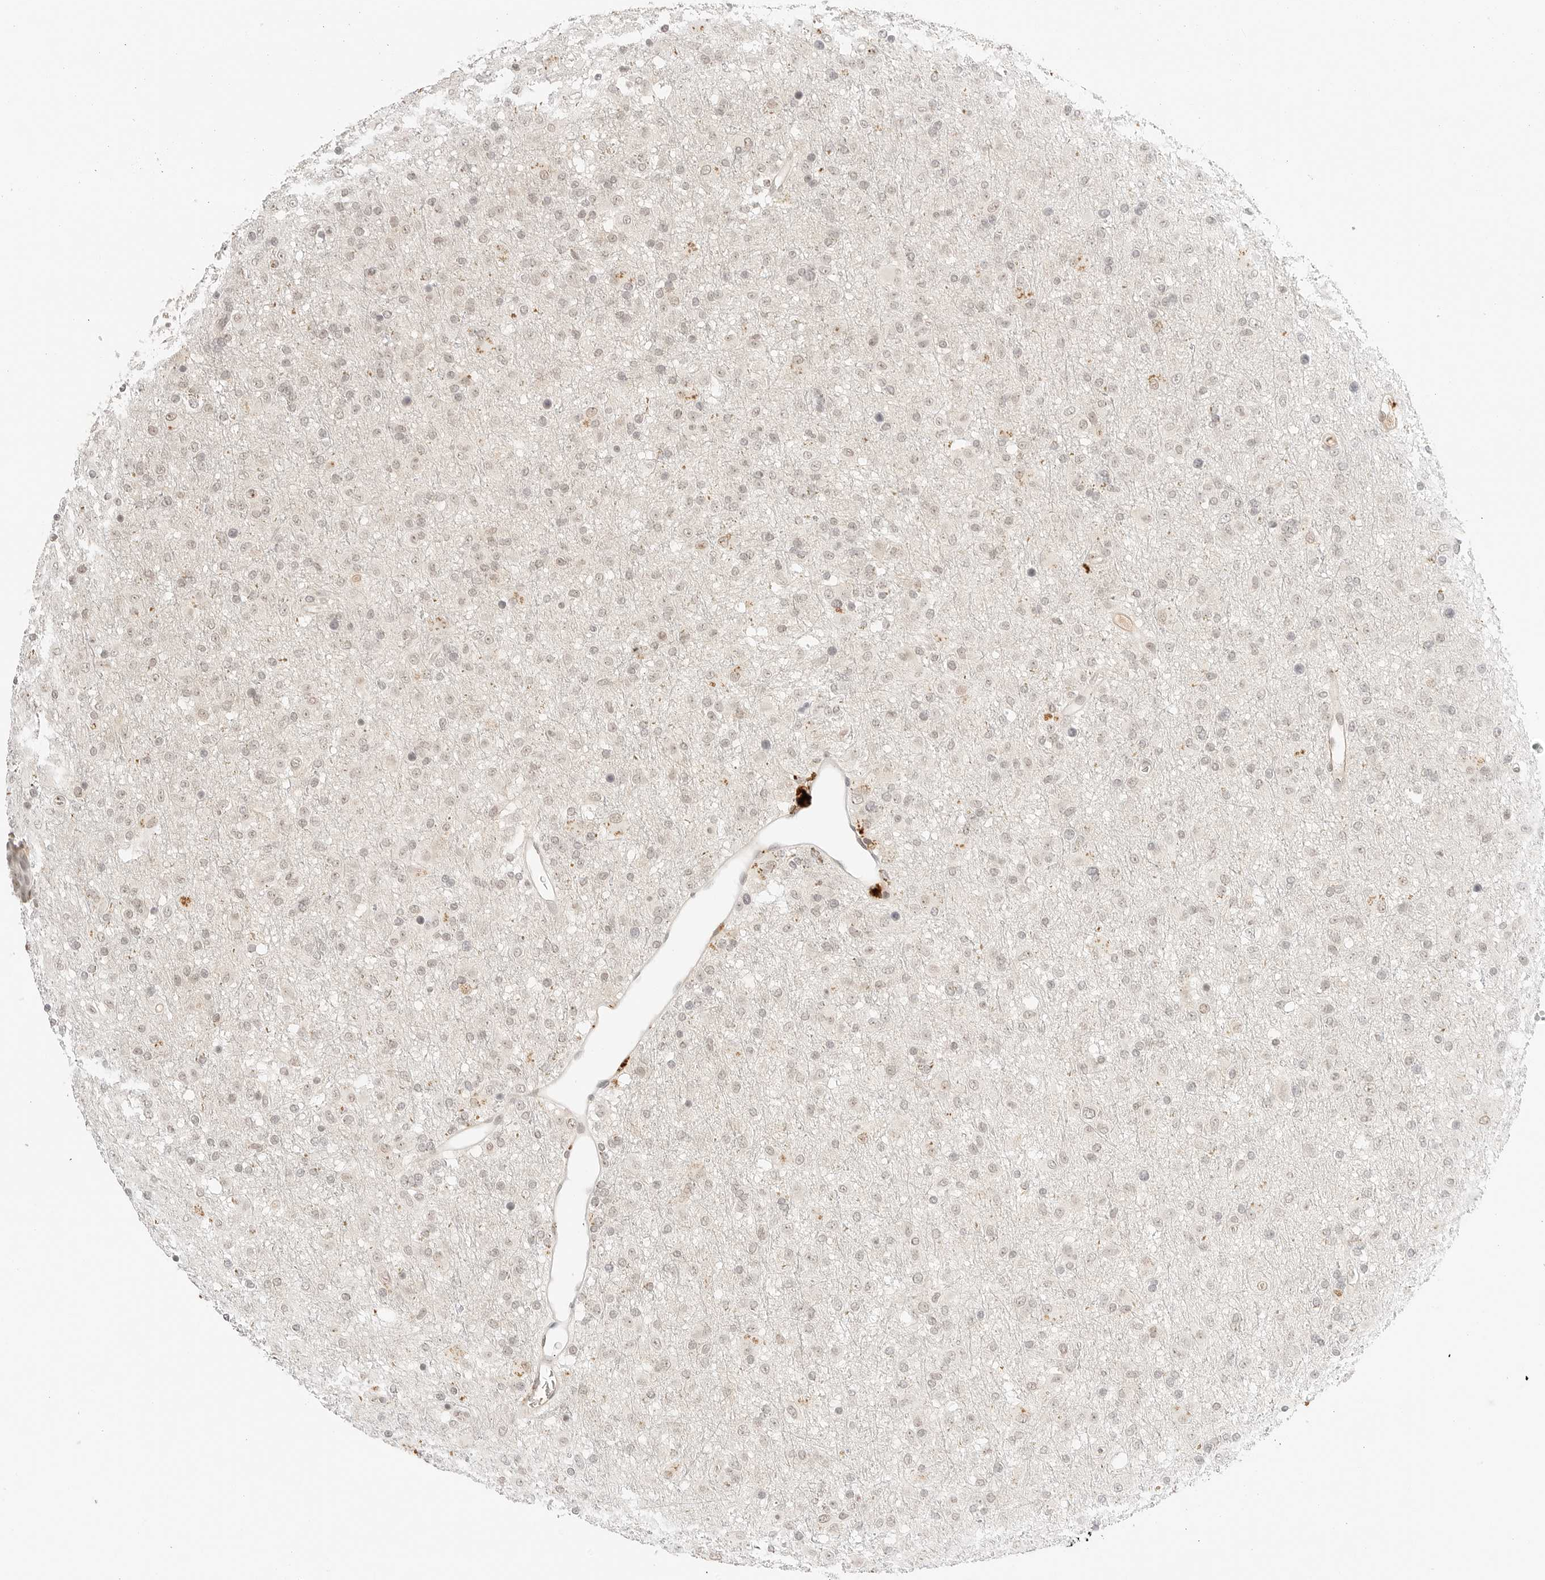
{"staining": {"intensity": "negative", "quantity": "none", "location": "none"}, "tissue": "glioma", "cell_type": "Tumor cells", "image_type": "cancer", "snomed": [{"axis": "morphology", "description": "Glioma, malignant, Low grade"}, {"axis": "topography", "description": "Brain"}], "caption": "Tumor cells show no significant positivity in glioma. (Stains: DAB IHC with hematoxylin counter stain, Microscopy: brightfield microscopy at high magnification).", "gene": "RPS6KL1", "patient": {"sex": "male", "age": 65}}